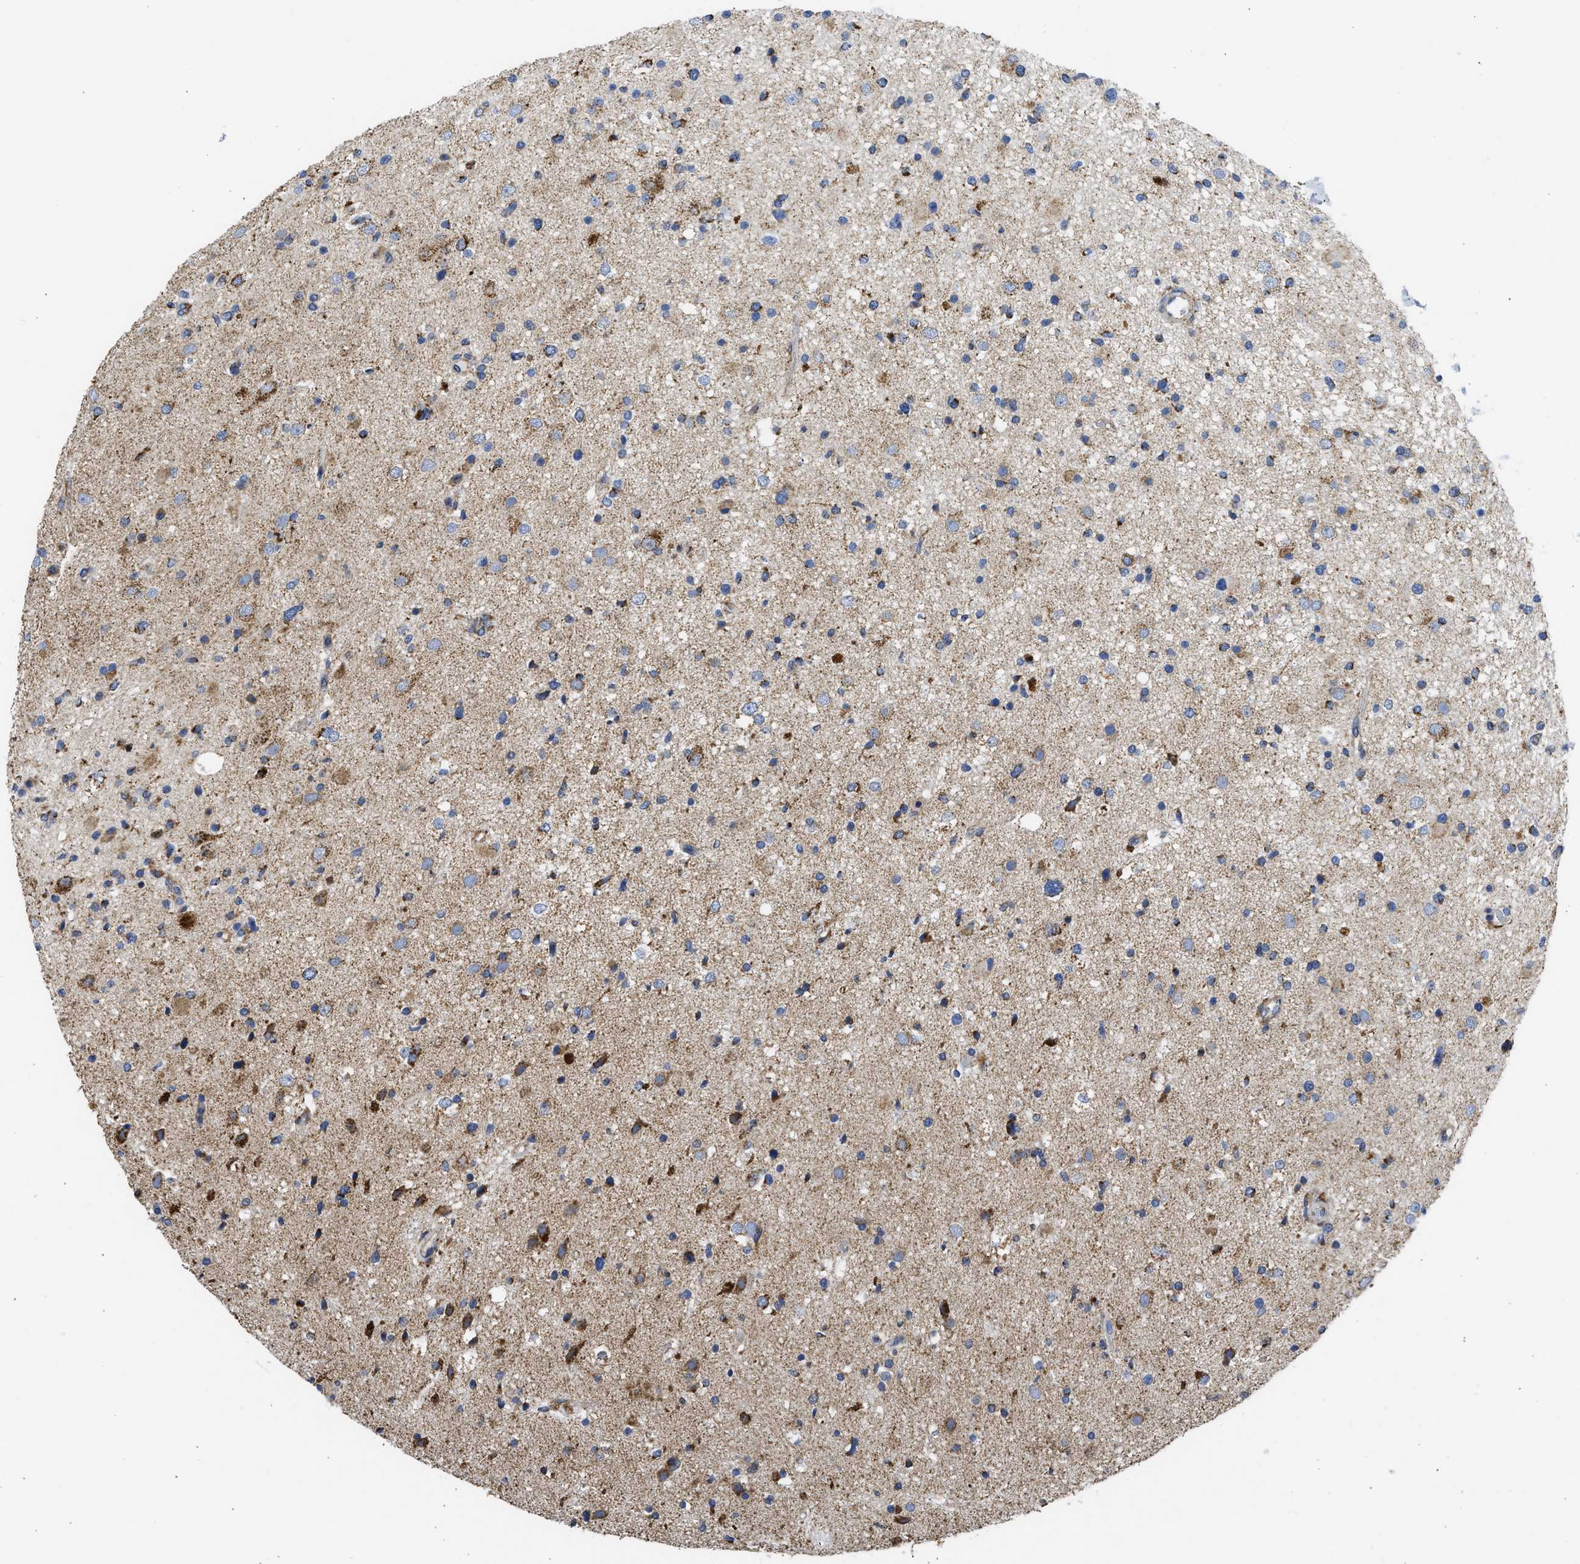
{"staining": {"intensity": "moderate", "quantity": "25%-75%", "location": "cytoplasmic/membranous"}, "tissue": "glioma", "cell_type": "Tumor cells", "image_type": "cancer", "snomed": [{"axis": "morphology", "description": "Glioma, malignant, High grade"}, {"axis": "topography", "description": "Brain"}], "caption": "About 25%-75% of tumor cells in human malignant high-grade glioma exhibit moderate cytoplasmic/membranous protein expression as visualized by brown immunohistochemical staining.", "gene": "CYCS", "patient": {"sex": "male", "age": 33}}